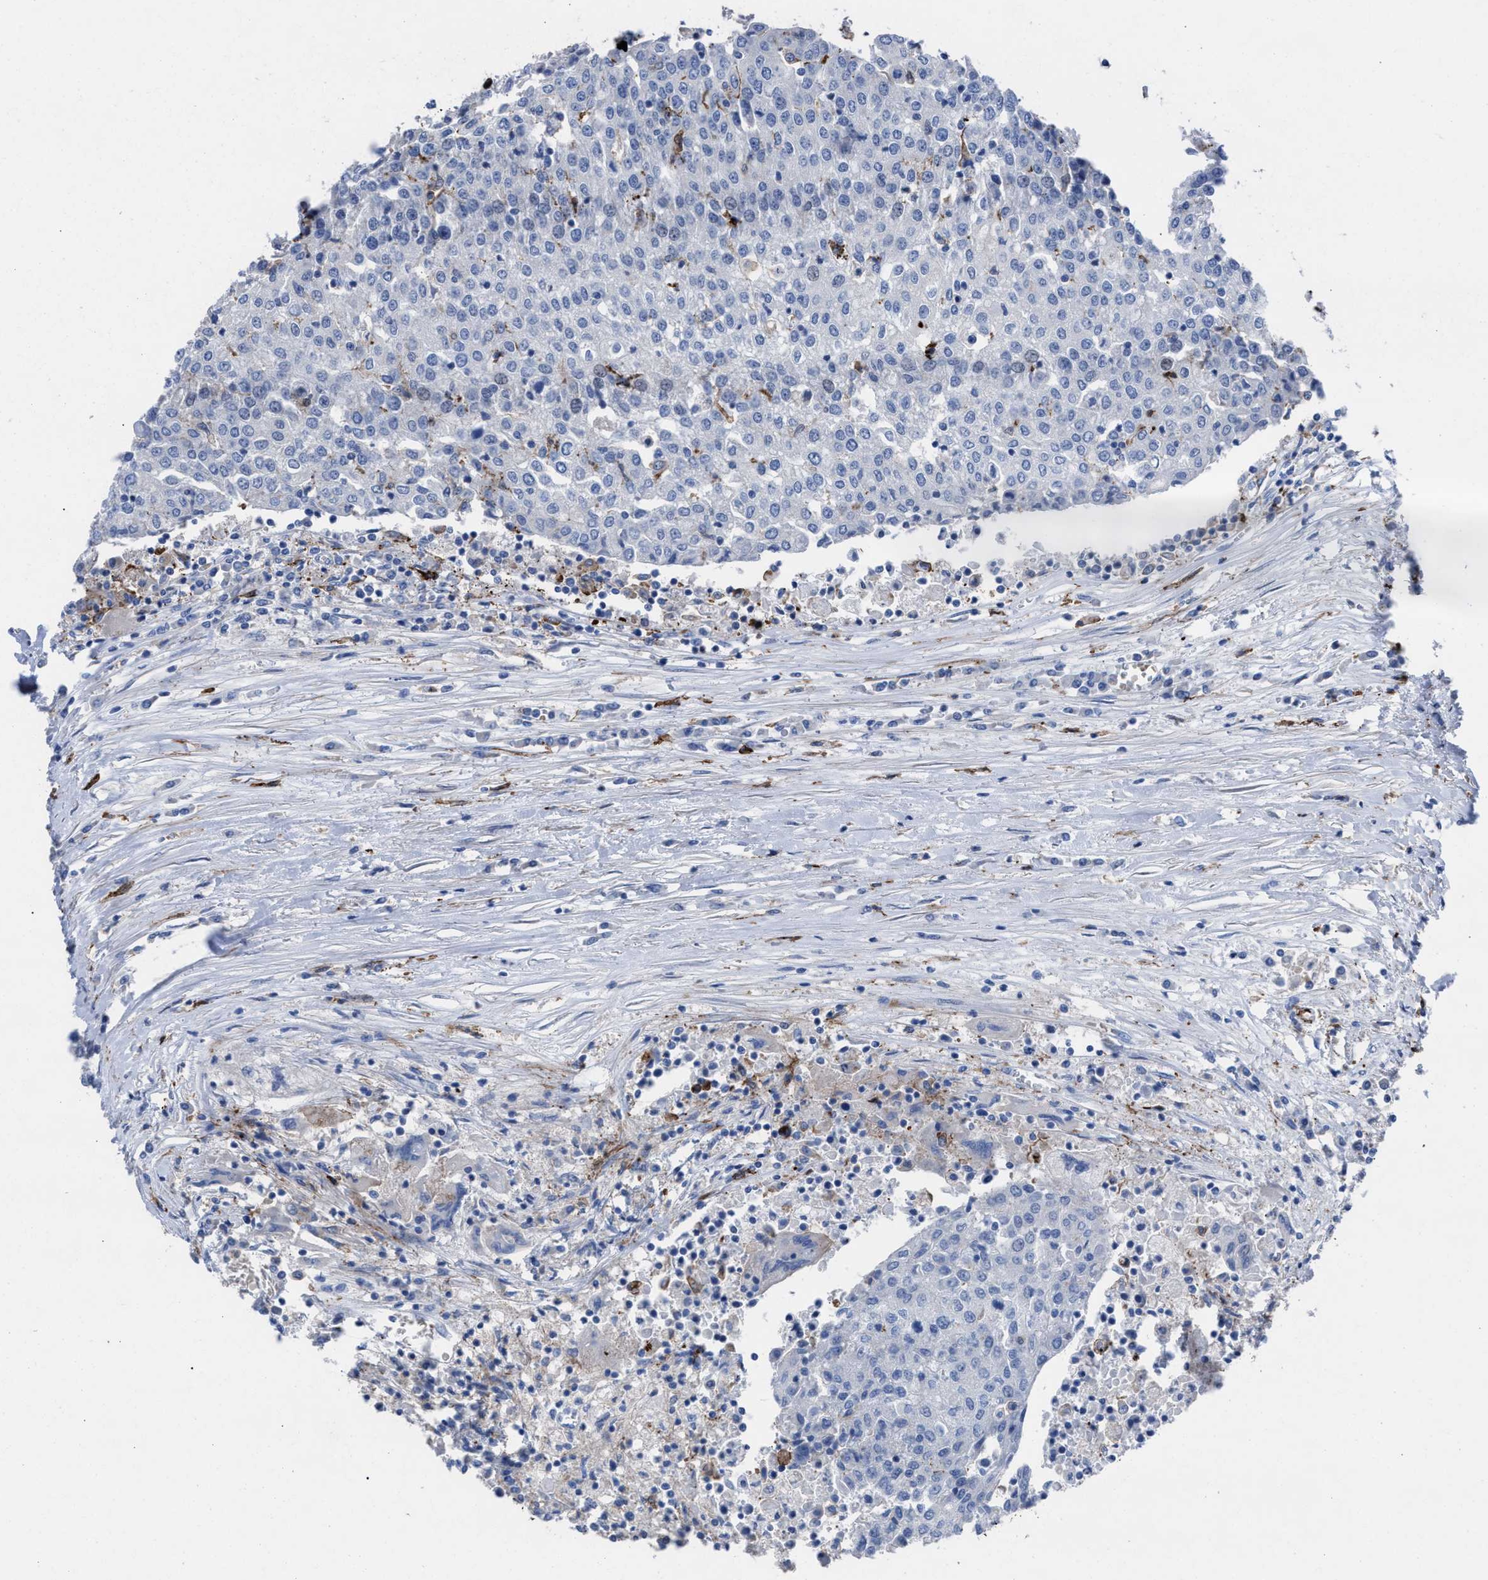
{"staining": {"intensity": "negative", "quantity": "none", "location": "none"}, "tissue": "urothelial cancer", "cell_type": "Tumor cells", "image_type": "cancer", "snomed": [{"axis": "morphology", "description": "Urothelial carcinoma, High grade"}, {"axis": "topography", "description": "Urinary bladder"}], "caption": "Protein analysis of urothelial cancer reveals no significant positivity in tumor cells.", "gene": "SLC47A1", "patient": {"sex": "female", "age": 85}}